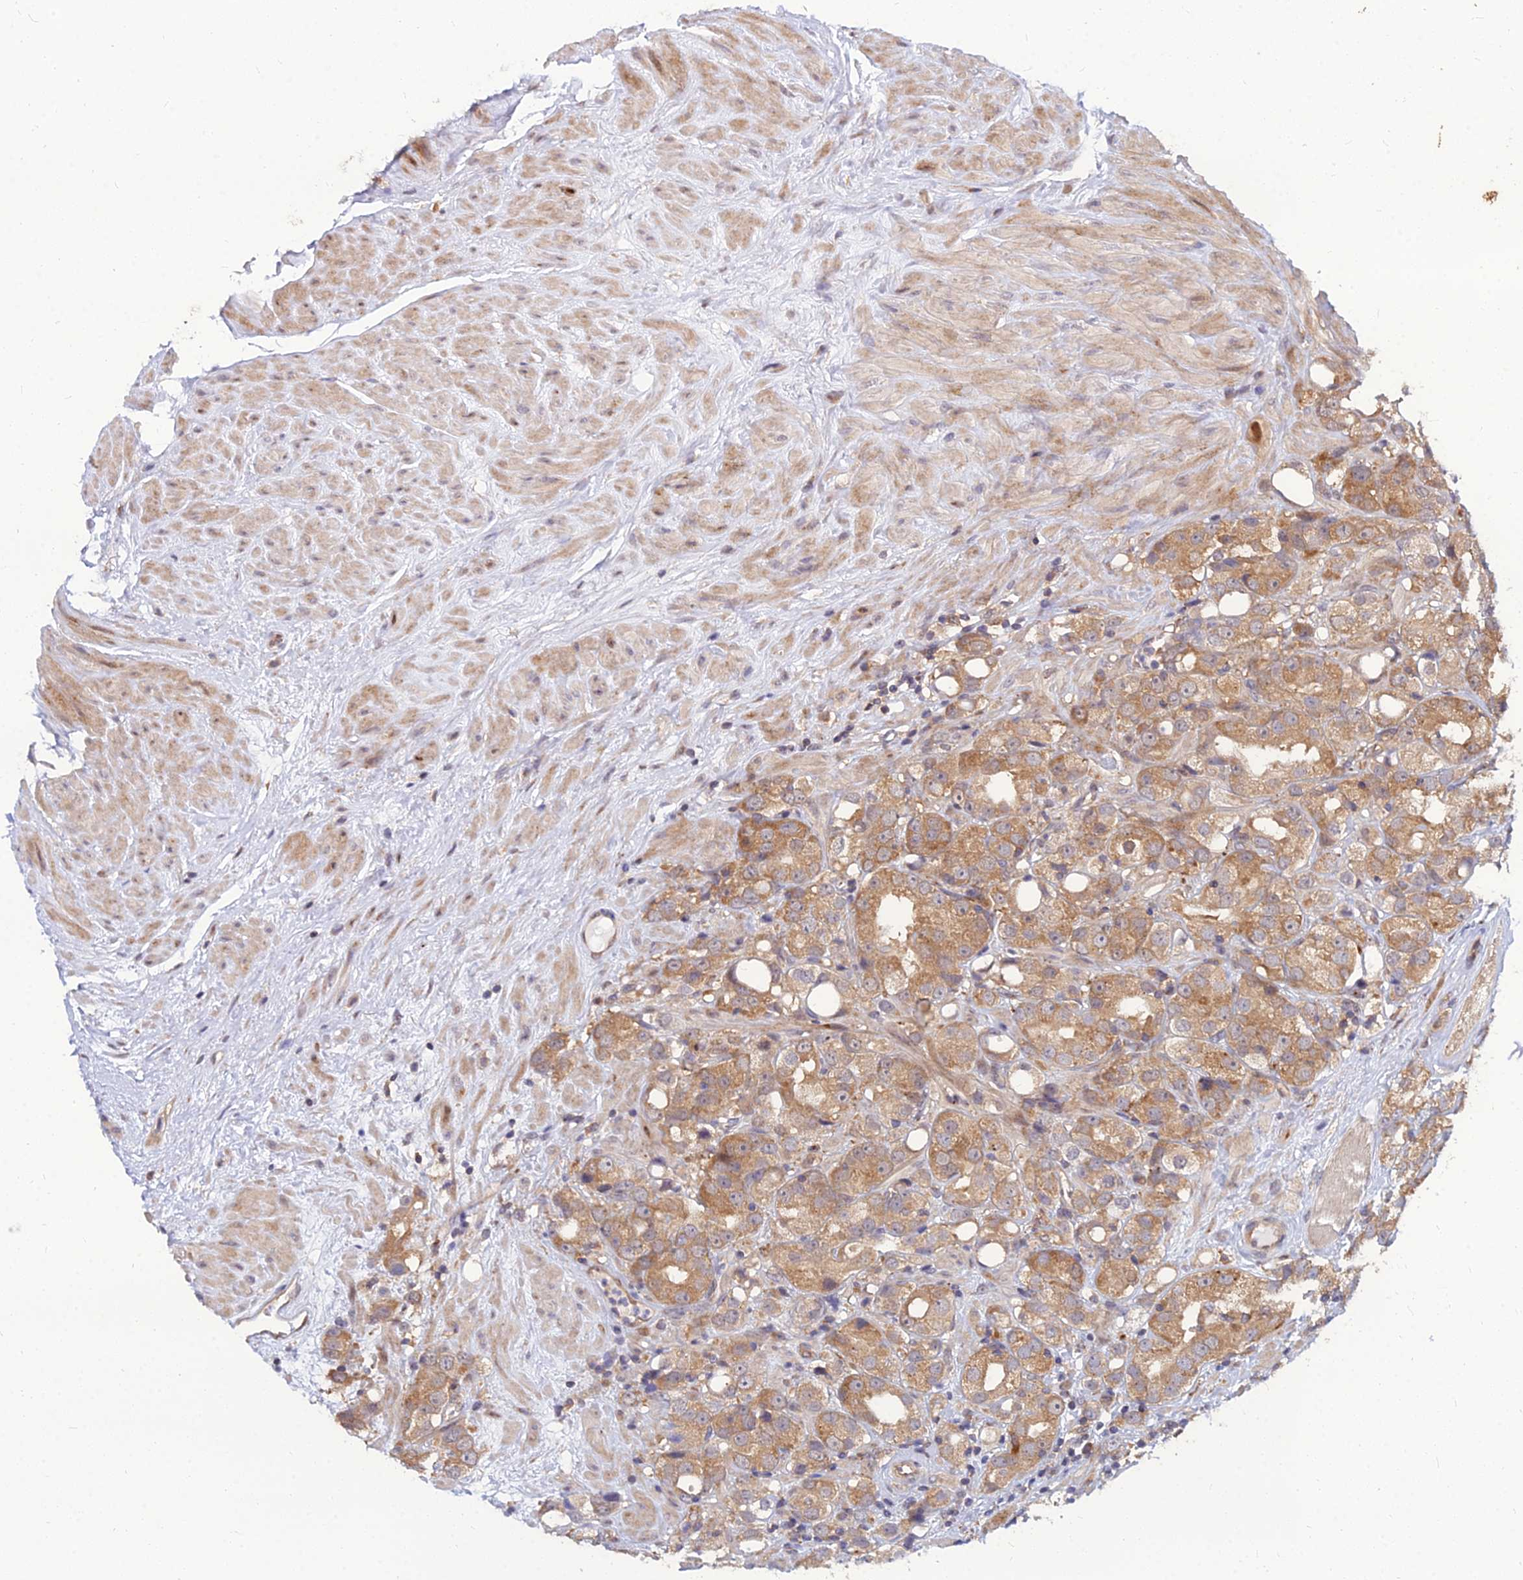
{"staining": {"intensity": "moderate", "quantity": ">75%", "location": "cytoplasmic/membranous"}, "tissue": "prostate cancer", "cell_type": "Tumor cells", "image_type": "cancer", "snomed": [{"axis": "morphology", "description": "Adenocarcinoma, NOS"}, {"axis": "topography", "description": "Prostate"}], "caption": "Immunohistochemical staining of prostate adenocarcinoma displays medium levels of moderate cytoplasmic/membranous protein staining in approximately >75% of tumor cells. (IHC, brightfield microscopy, high magnification).", "gene": "CCT6B", "patient": {"sex": "male", "age": 79}}